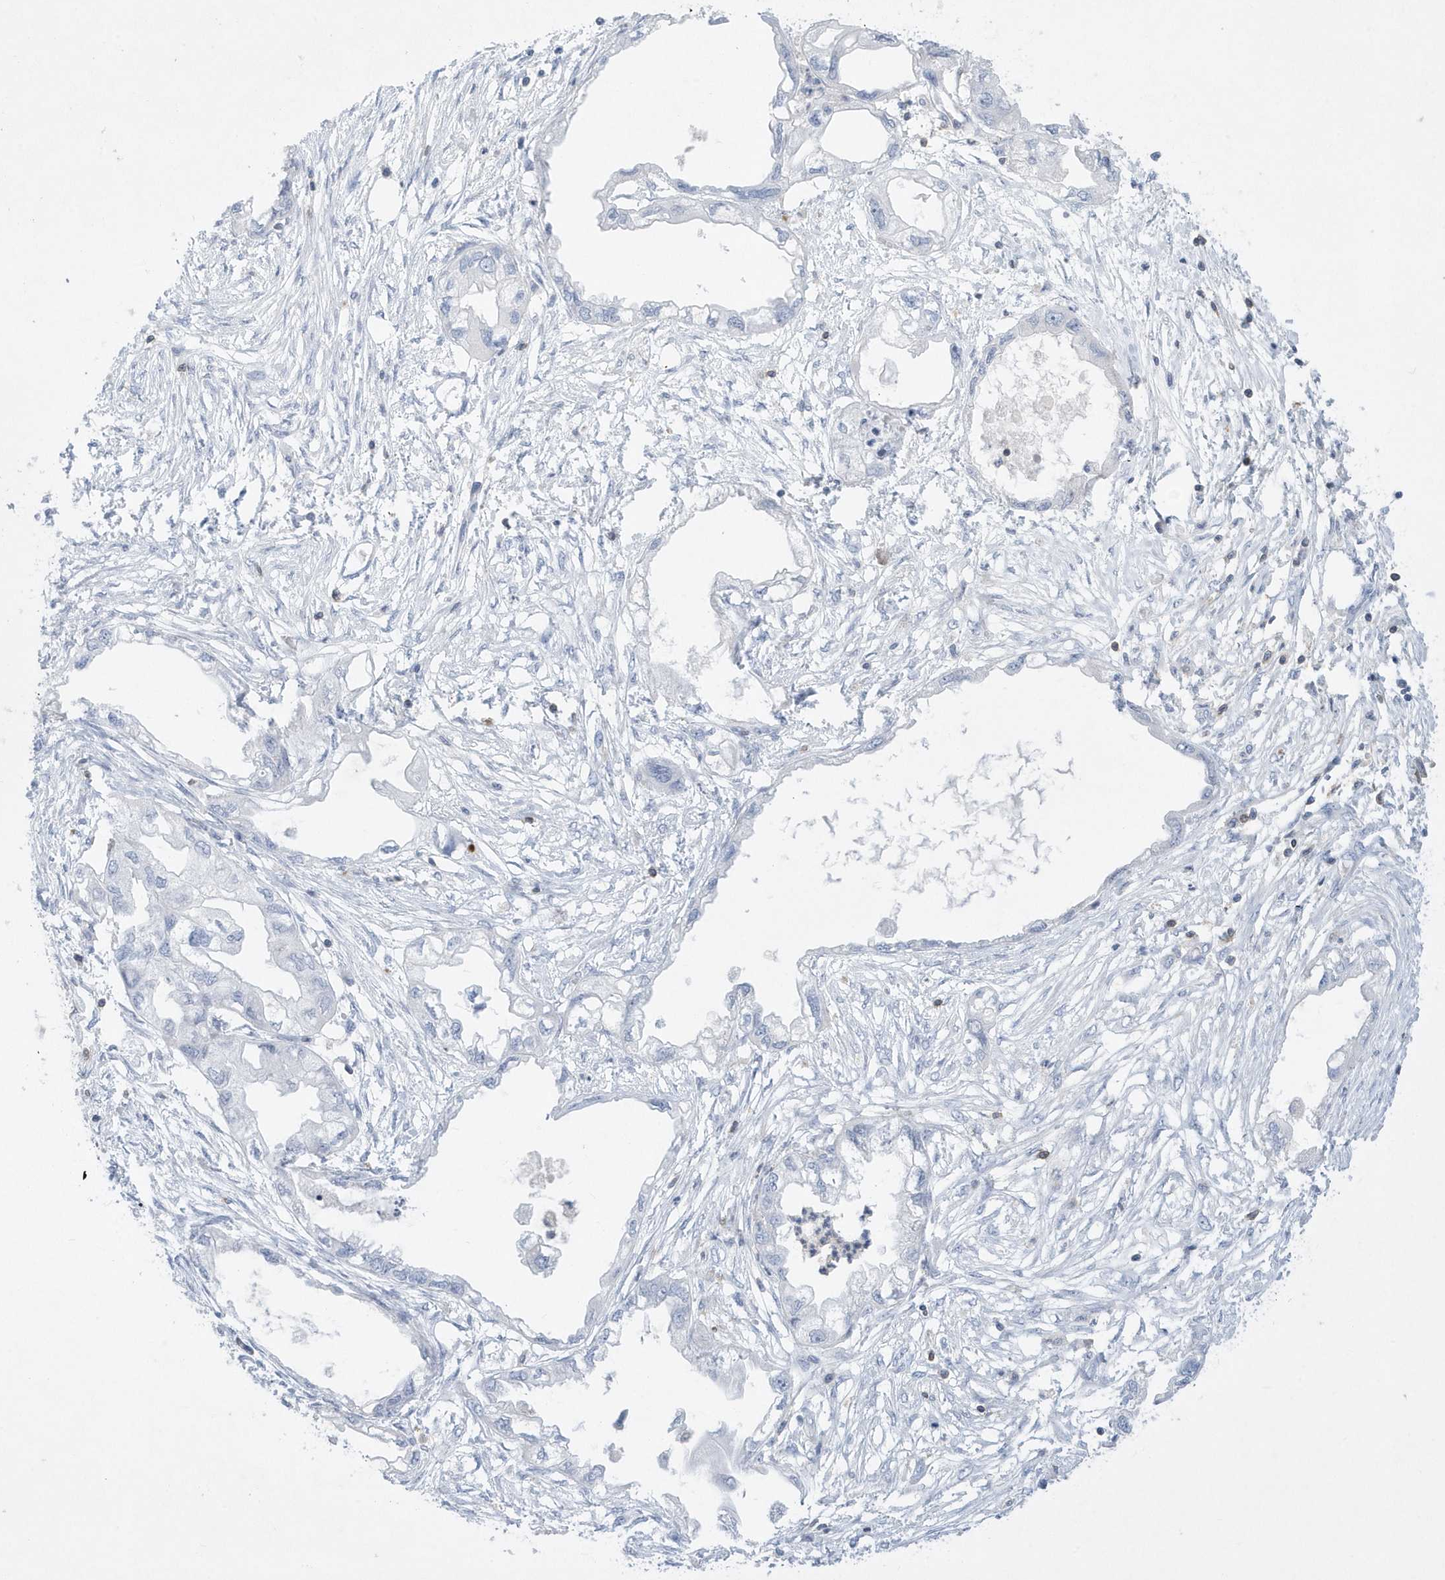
{"staining": {"intensity": "negative", "quantity": "none", "location": "none"}, "tissue": "endometrial cancer", "cell_type": "Tumor cells", "image_type": "cancer", "snomed": [{"axis": "morphology", "description": "Adenocarcinoma, NOS"}, {"axis": "morphology", "description": "Adenocarcinoma, metastatic, NOS"}, {"axis": "topography", "description": "Adipose tissue"}, {"axis": "topography", "description": "Endometrium"}], "caption": "DAB immunohistochemical staining of endometrial cancer (metastatic adenocarcinoma) reveals no significant positivity in tumor cells.", "gene": "PSD4", "patient": {"sex": "female", "age": 67}}